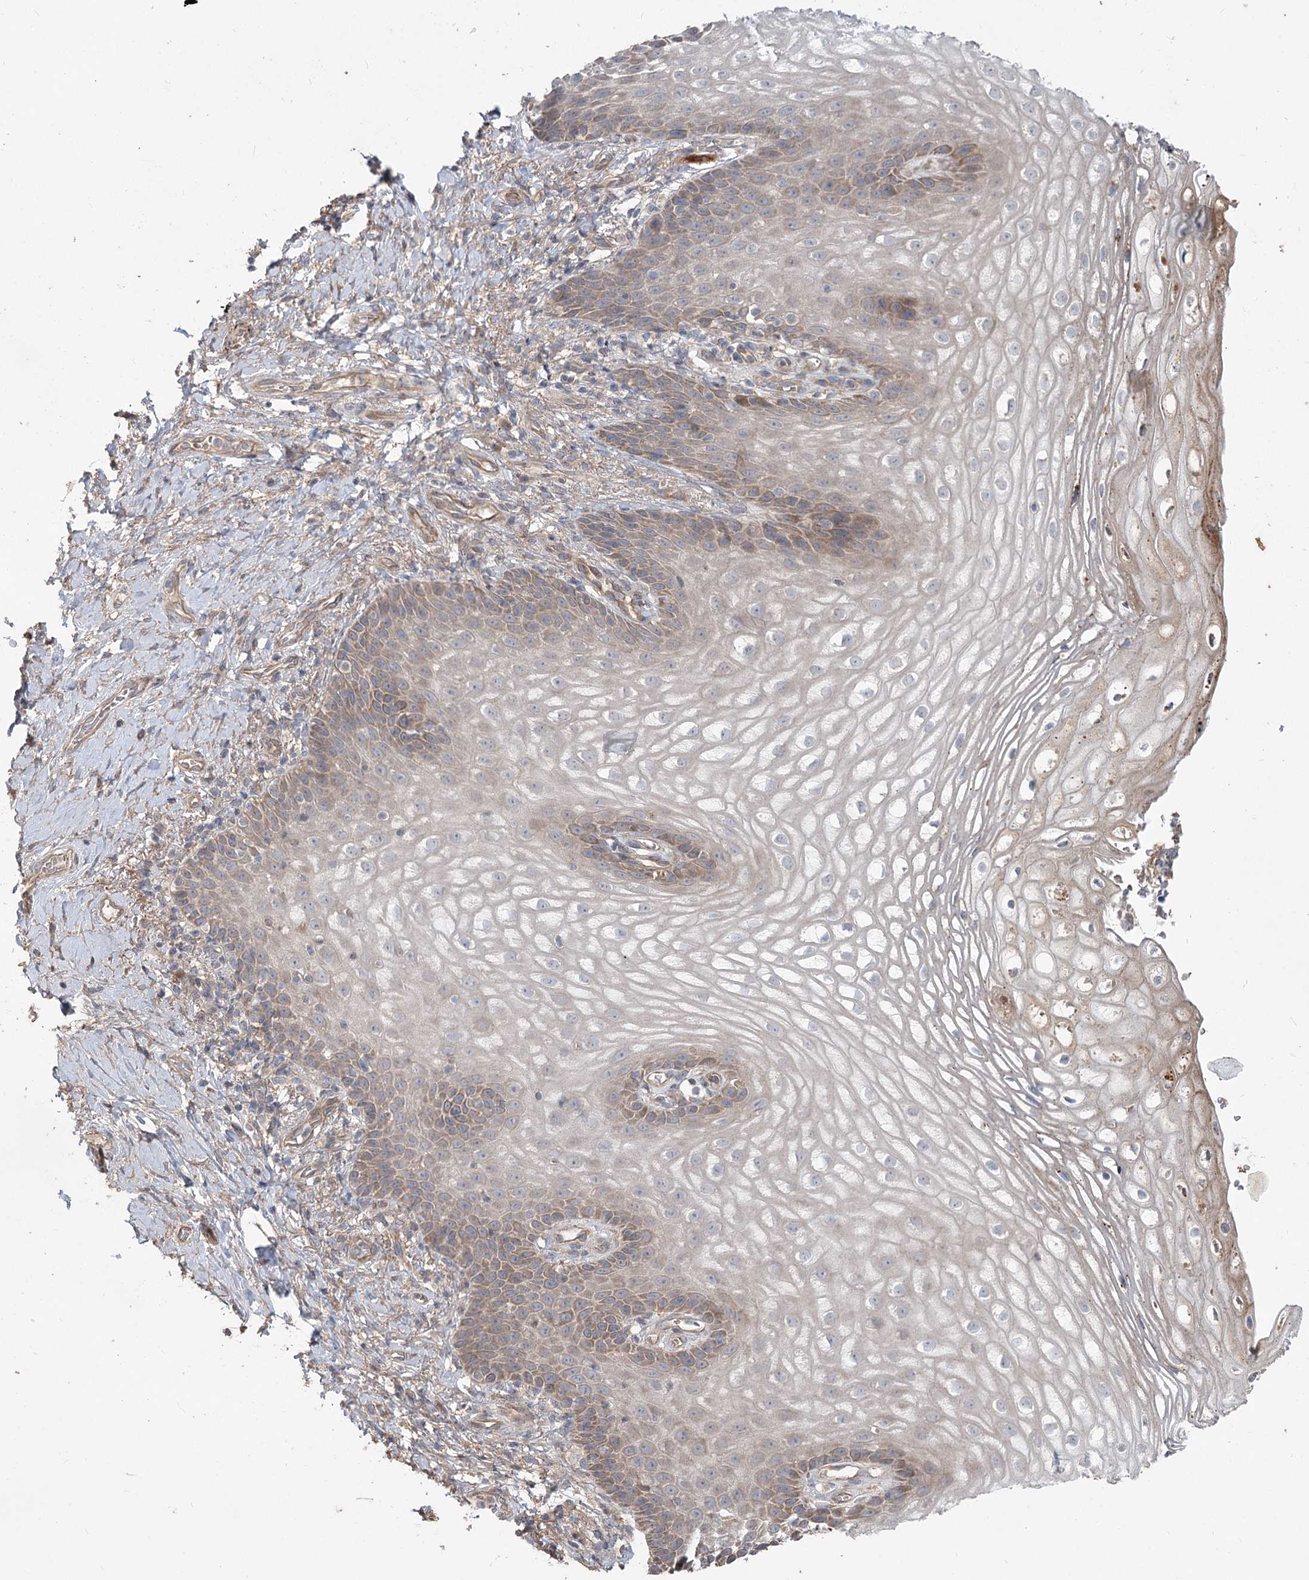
{"staining": {"intensity": "moderate", "quantity": "25%-75%", "location": "cytoplasmic/membranous"}, "tissue": "vagina", "cell_type": "Squamous epithelial cells", "image_type": "normal", "snomed": [{"axis": "morphology", "description": "Normal tissue, NOS"}, {"axis": "topography", "description": "Vagina"}], "caption": "The image displays staining of unremarkable vagina, revealing moderate cytoplasmic/membranous protein staining (brown color) within squamous epithelial cells. (DAB IHC with brightfield microscopy, high magnification).", "gene": "RIN2", "patient": {"sex": "female", "age": 60}}